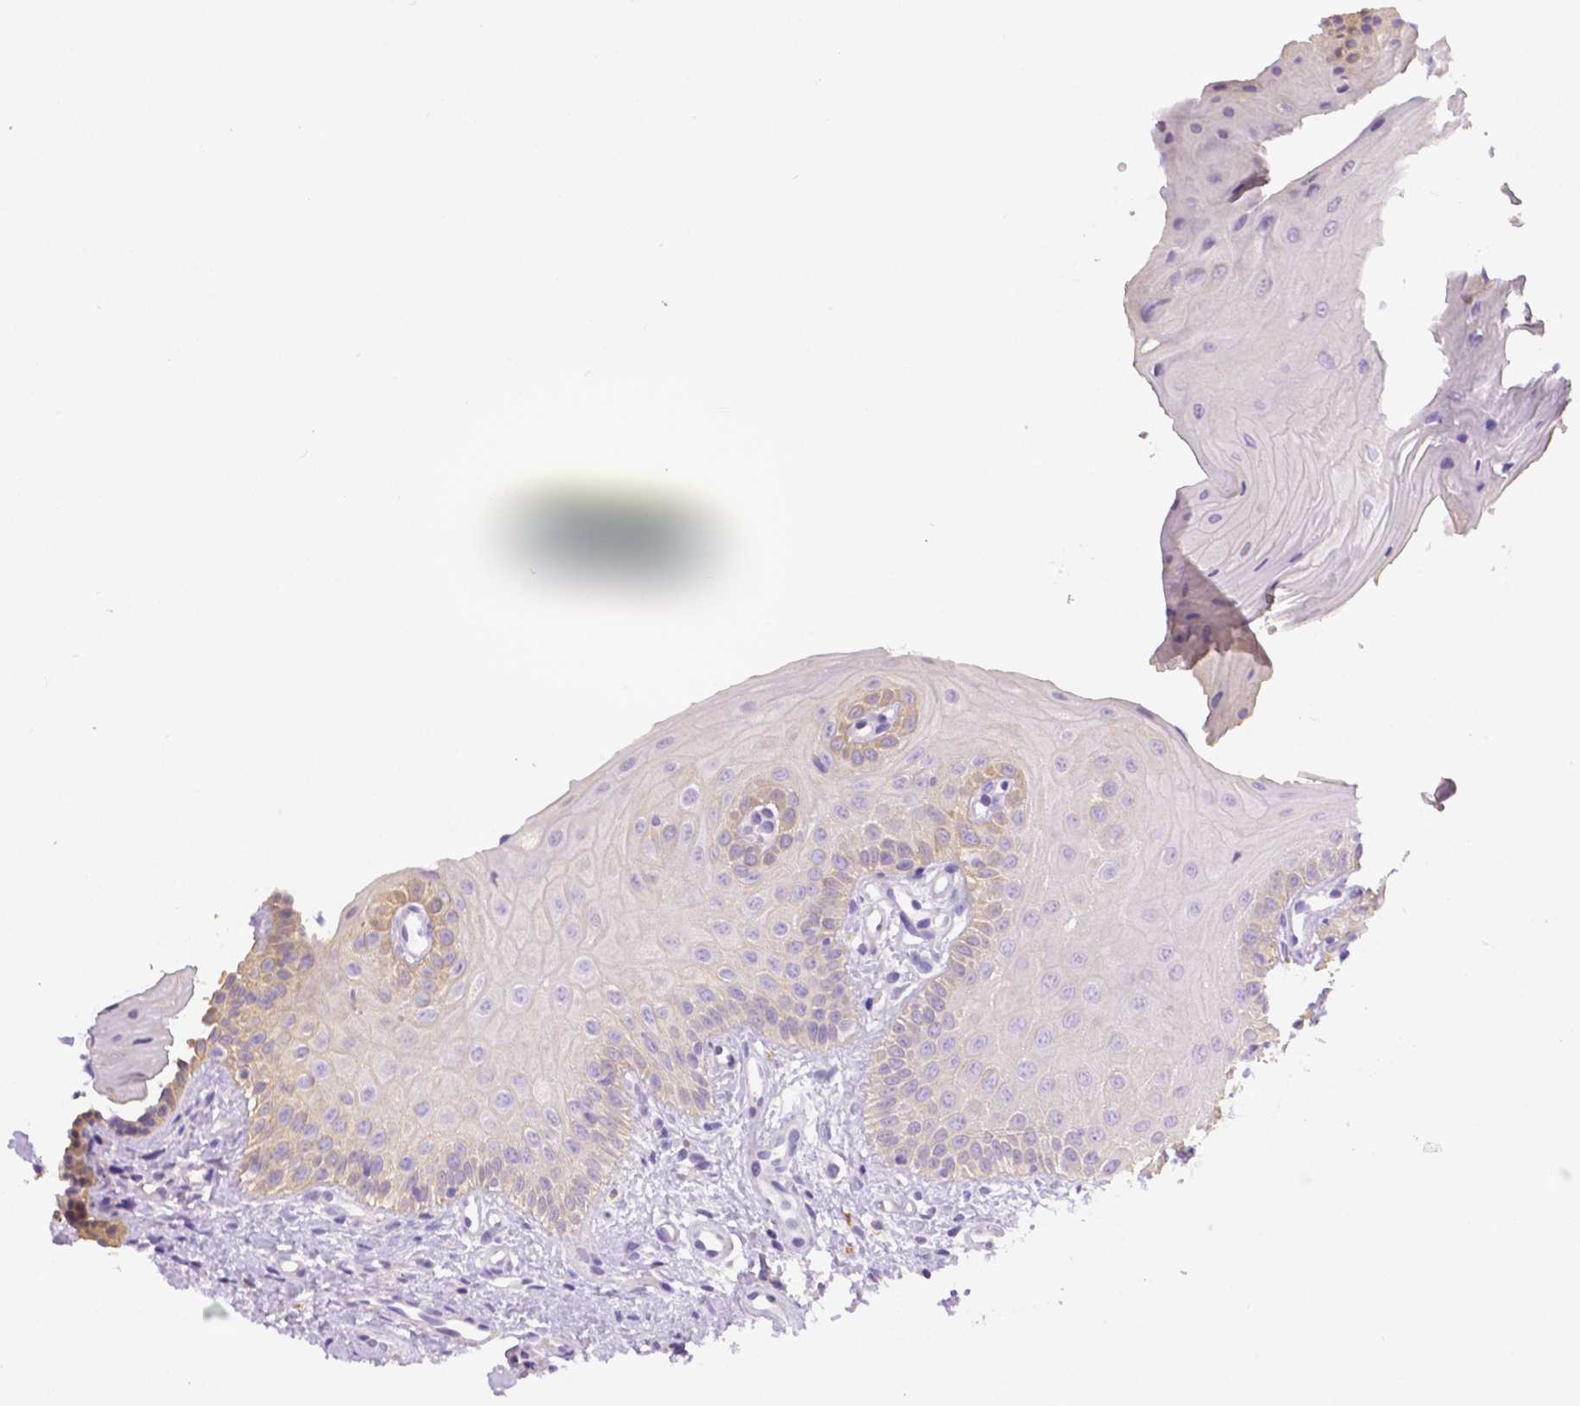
{"staining": {"intensity": "weak", "quantity": "<25%", "location": "cytoplasmic/membranous"}, "tissue": "oral mucosa", "cell_type": "Squamous epithelial cells", "image_type": "normal", "snomed": [{"axis": "morphology", "description": "Normal tissue, NOS"}, {"axis": "topography", "description": "Oral tissue"}], "caption": "The immunohistochemistry image has no significant positivity in squamous epithelial cells of oral mucosa.", "gene": "NXPH2", "patient": {"sex": "female", "age": 73}}